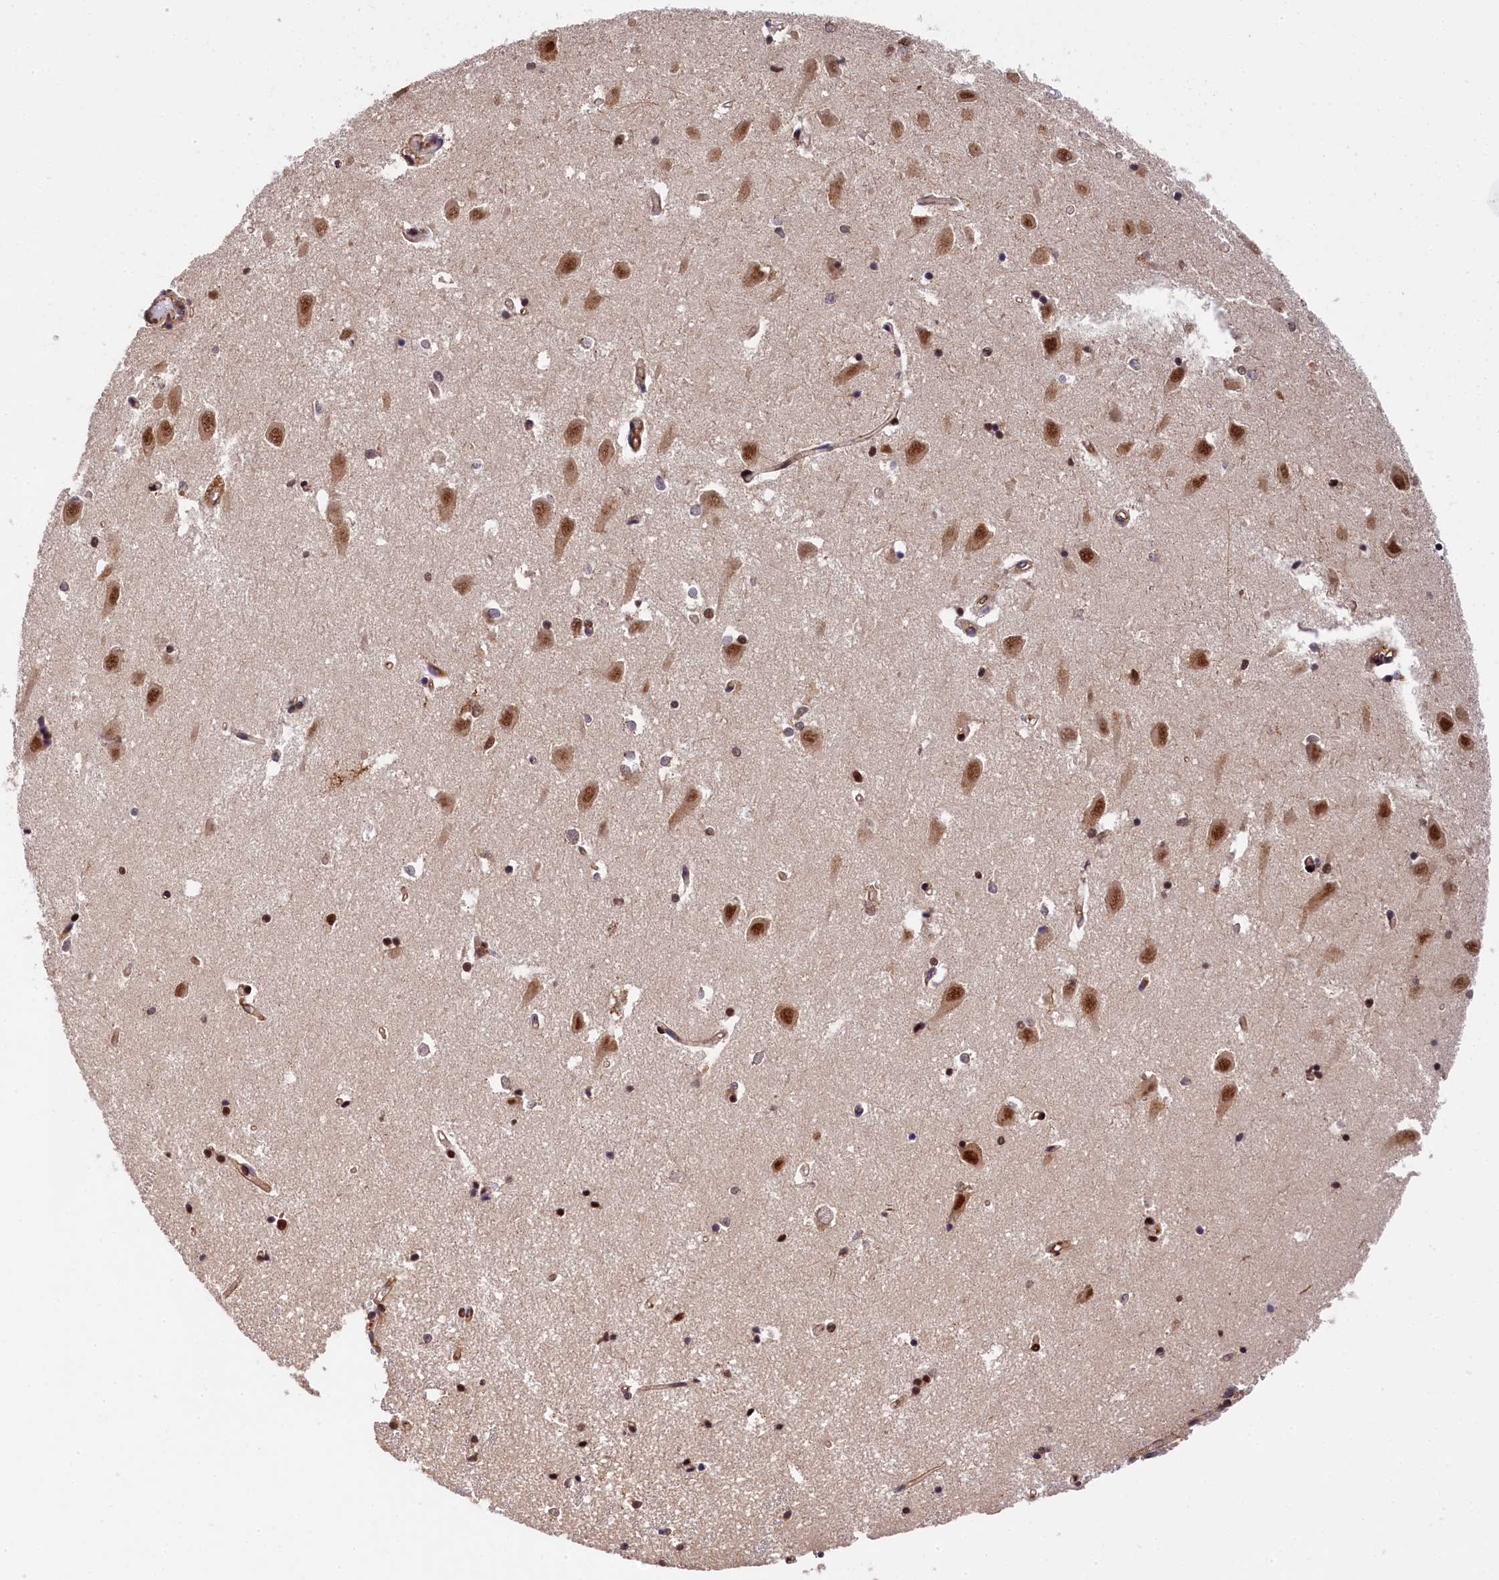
{"staining": {"intensity": "strong", "quantity": "<25%", "location": "nuclear"}, "tissue": "hippocampus", "cell_type": "Glial cells", "image_type": "normal", "snomed": [{"axis": "morphology", "description": "Normal tissue, NOS"}, {"axis": "topography", "description": "Hippocampus"}], "caption": "Immunohistochemistry image of unremarkable hippocampus: human hippocampus stained using IHC reveals medium levels of strong protein expression localized specifically in the nuclear of glial cells, appearing as a nuclear brown color.", "gene": "ADIG", "patient": {"sex": "male", "age": 70}}